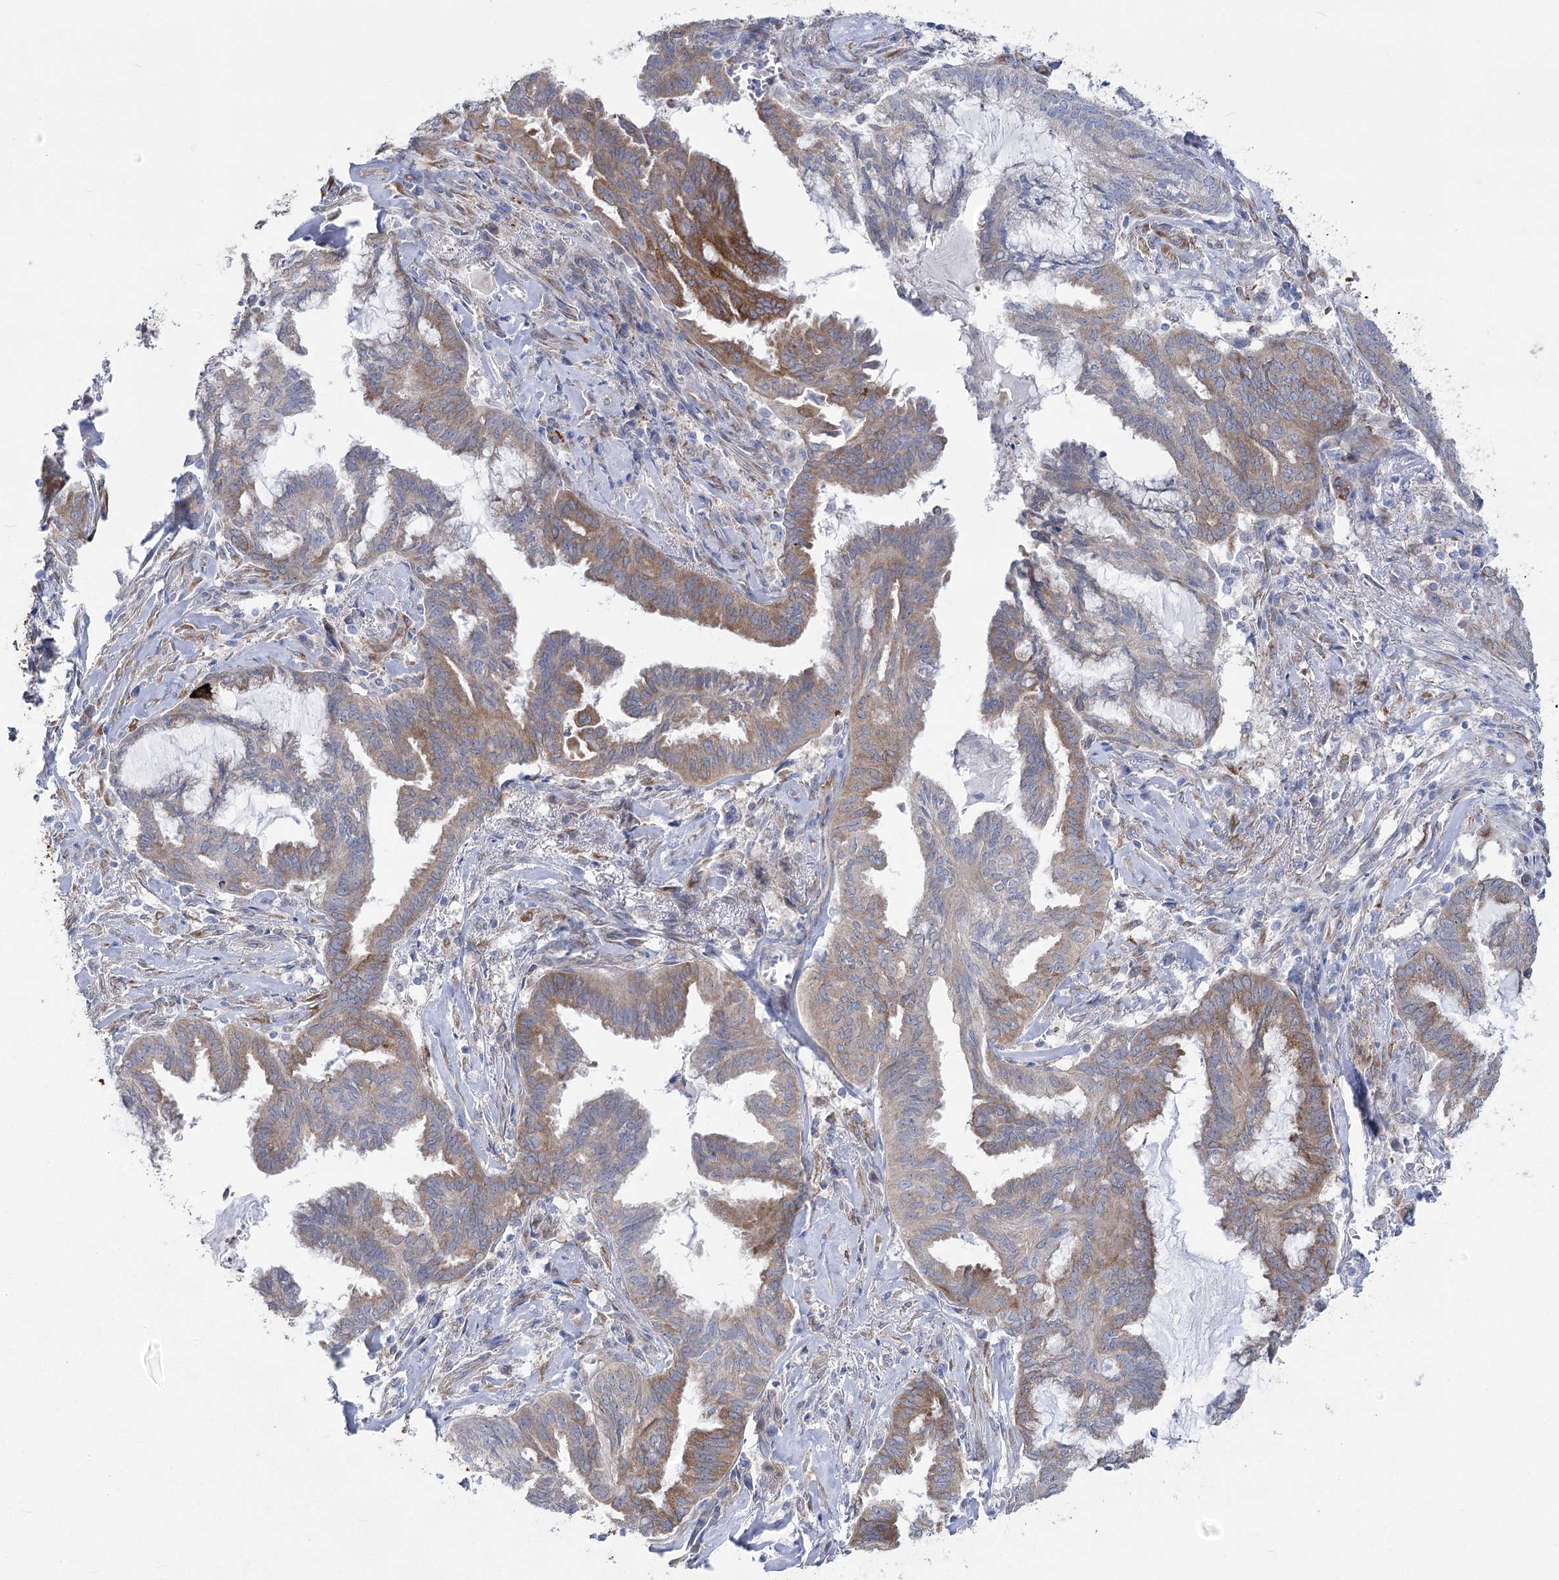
{"staining": {"intensity": "moderate", "quantity": "25%-75%", "location": "cytoplasmic/membranous"}, "tissue": "endometrial cancer", "cell_type": "Tumor cells", "image_type": "cancer", "snomed": [{"axis": "morphology", "description": "Adenocarcinoma, NOS"}, {"axis": "topography", "description": "Endometrium"}], "caption": "DAB immunohistochemical staining of endometrial adenocarcinoma exhibits moderate cytoplasmic/membranous protein expression in about 25%-75% of tumor cells.", "gene": "YTHDC2", "patient": {"sex": "female", "age": 86}}